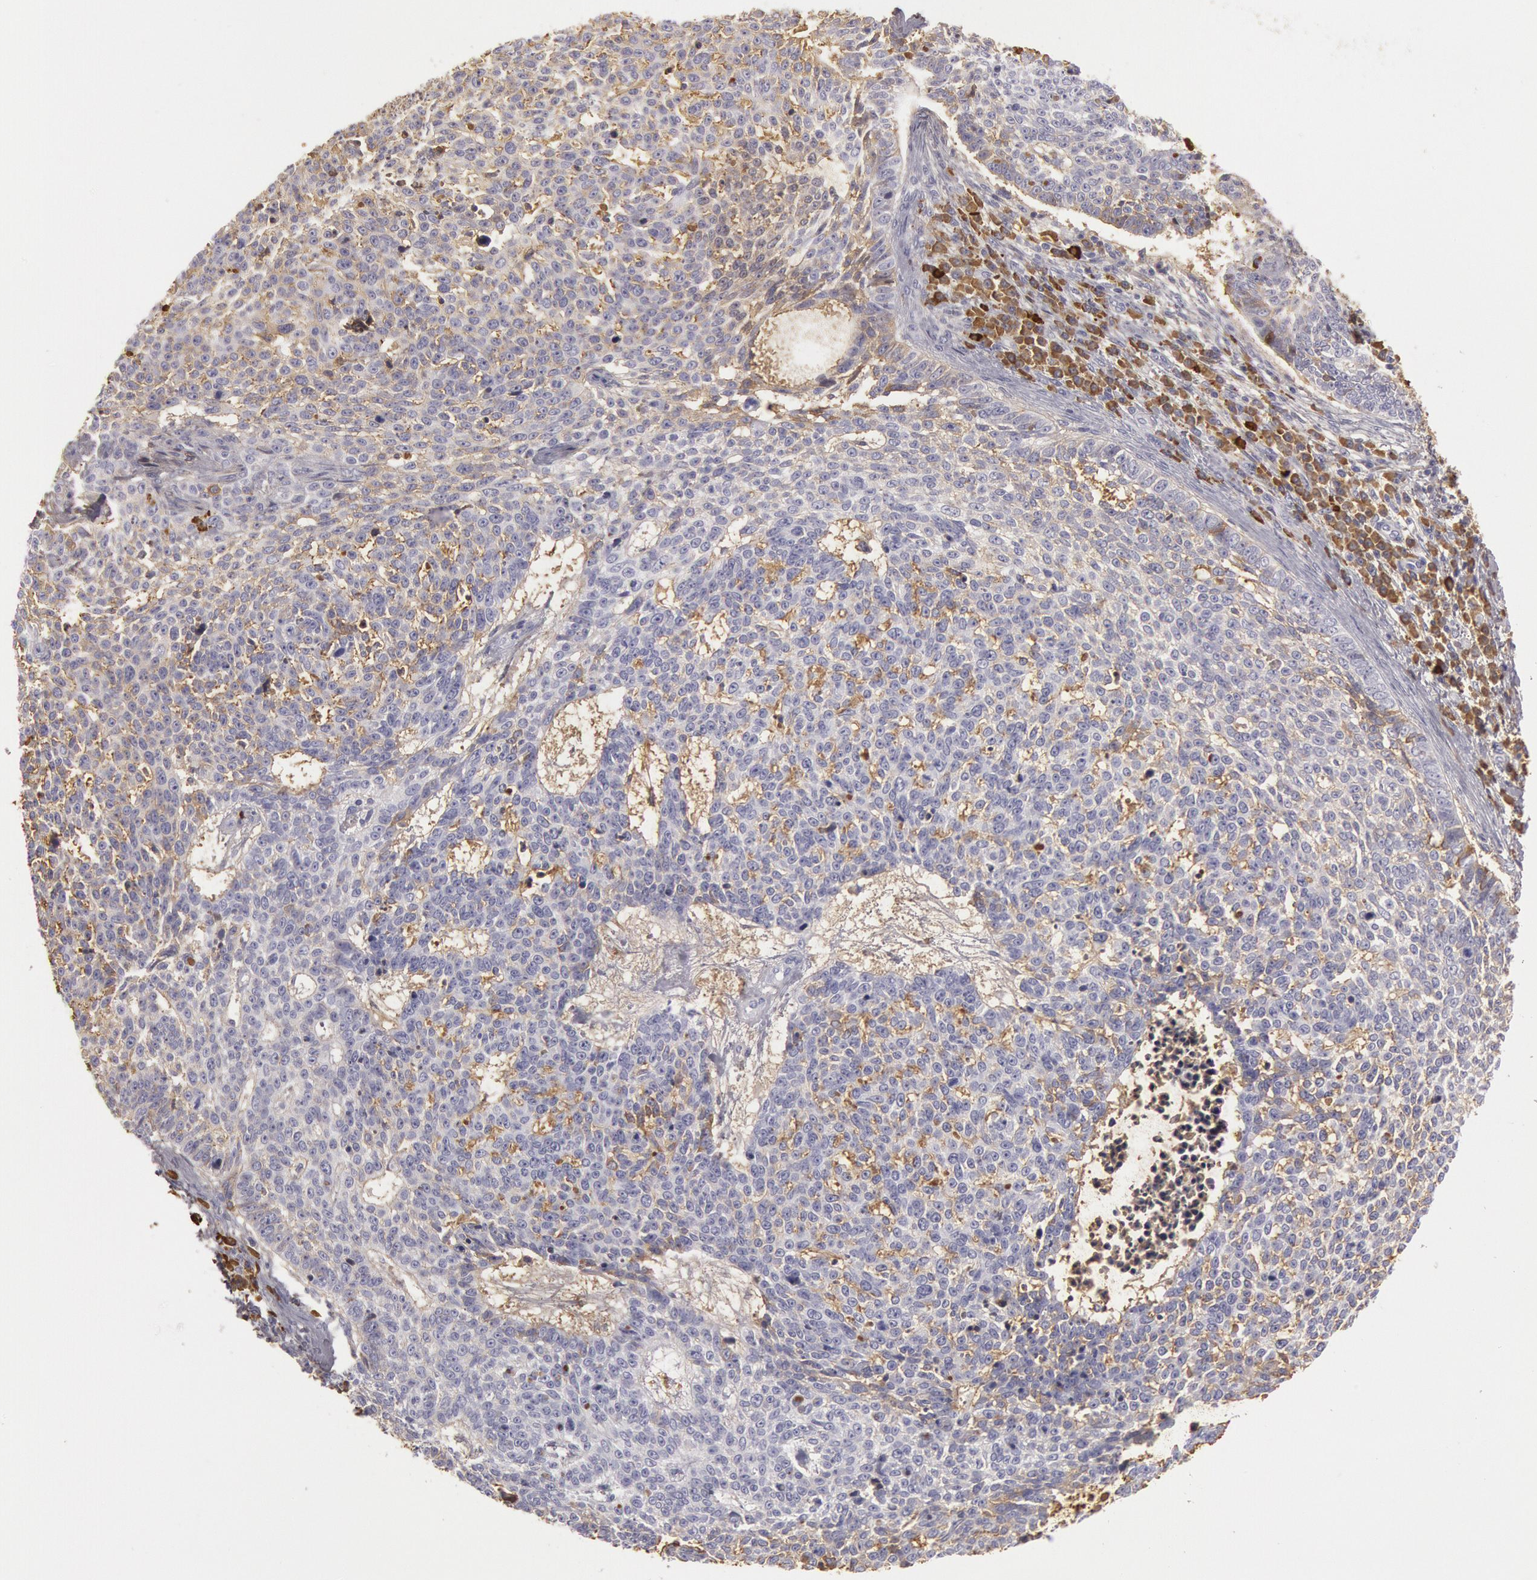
{"staining": {"intensity": "weak", "quantity": "25%-75%", "location": "cytoplasmic/membranous"}, "tissue": "skin cancer", "cell_type": "Tumor cells", "image_type": "cancer", "snomed": [{"axis": "morphology", "description": "Basal cell carcinoma"}, {"axis": "topography", "description": "Skin"}], "caption": "Immunohistochemistry of human skin basal cell carcinoma shows low levels of weak cytoplasmic/membranous expression in approximately 25%-75% of tumor cells.", "gene": "IGHG1", "patient": {"sex": "female", "age": 89}}